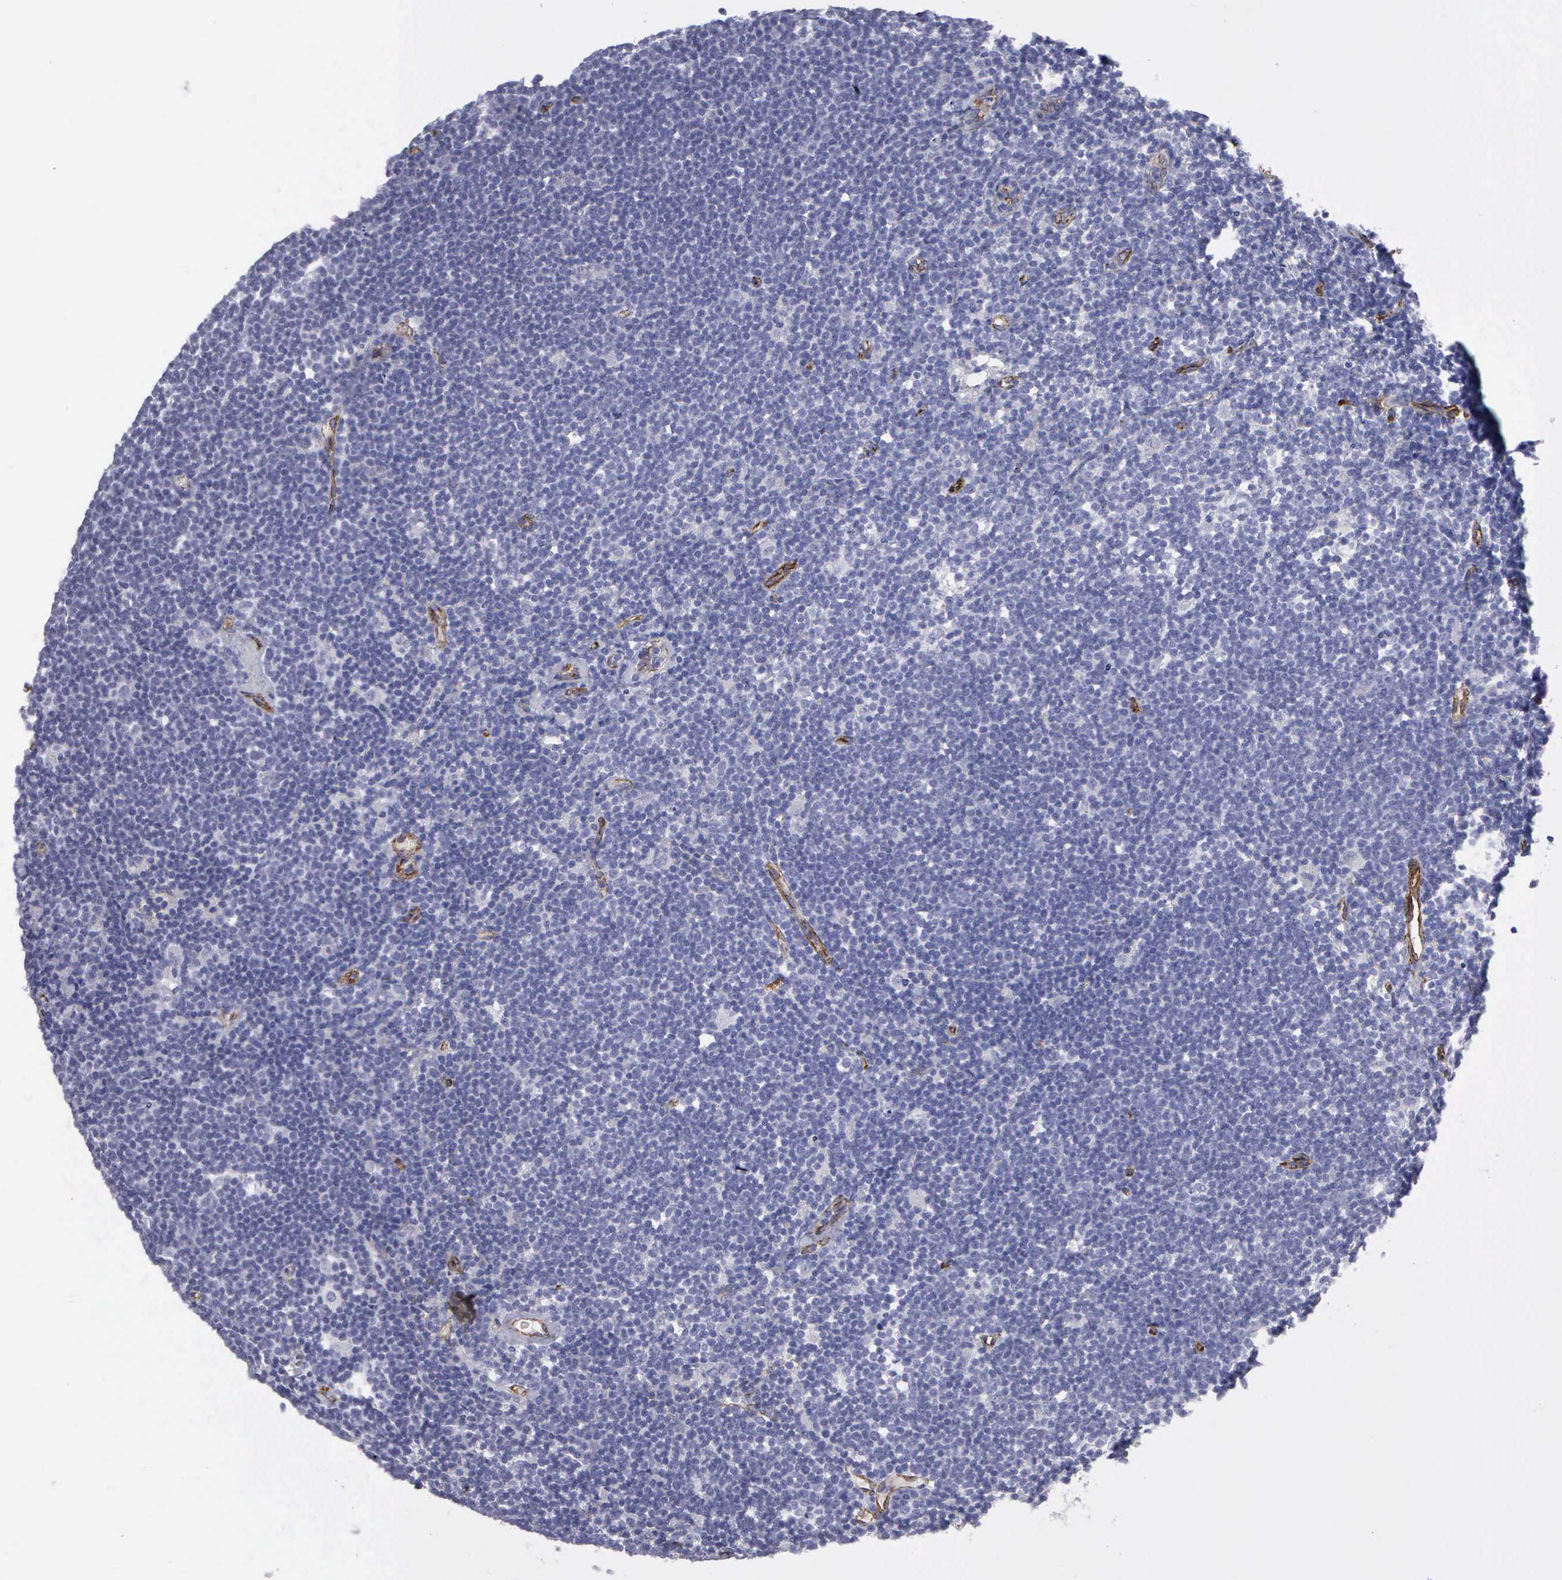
{"staining": {"intensity": "negative", "quantity": "none", "location": "none"}, "tissue": "lymphoma", "cell_type": "Tumor cells", "image_type": "cancer", "snomed": [{"axis": "morphology", "description": "Malignant lymphoma, non-Hodgkin's type, Low grade"}, {"axis": "topography", "description": "Lymph node"}], "caption": "Micrograph shows no protein expression in tumor cells of low-grade malignant lymphoma, non-Hodgkin's type tissue.", "gene": "MAGEB10", "patient": {"sex": "male", "age": 65}}